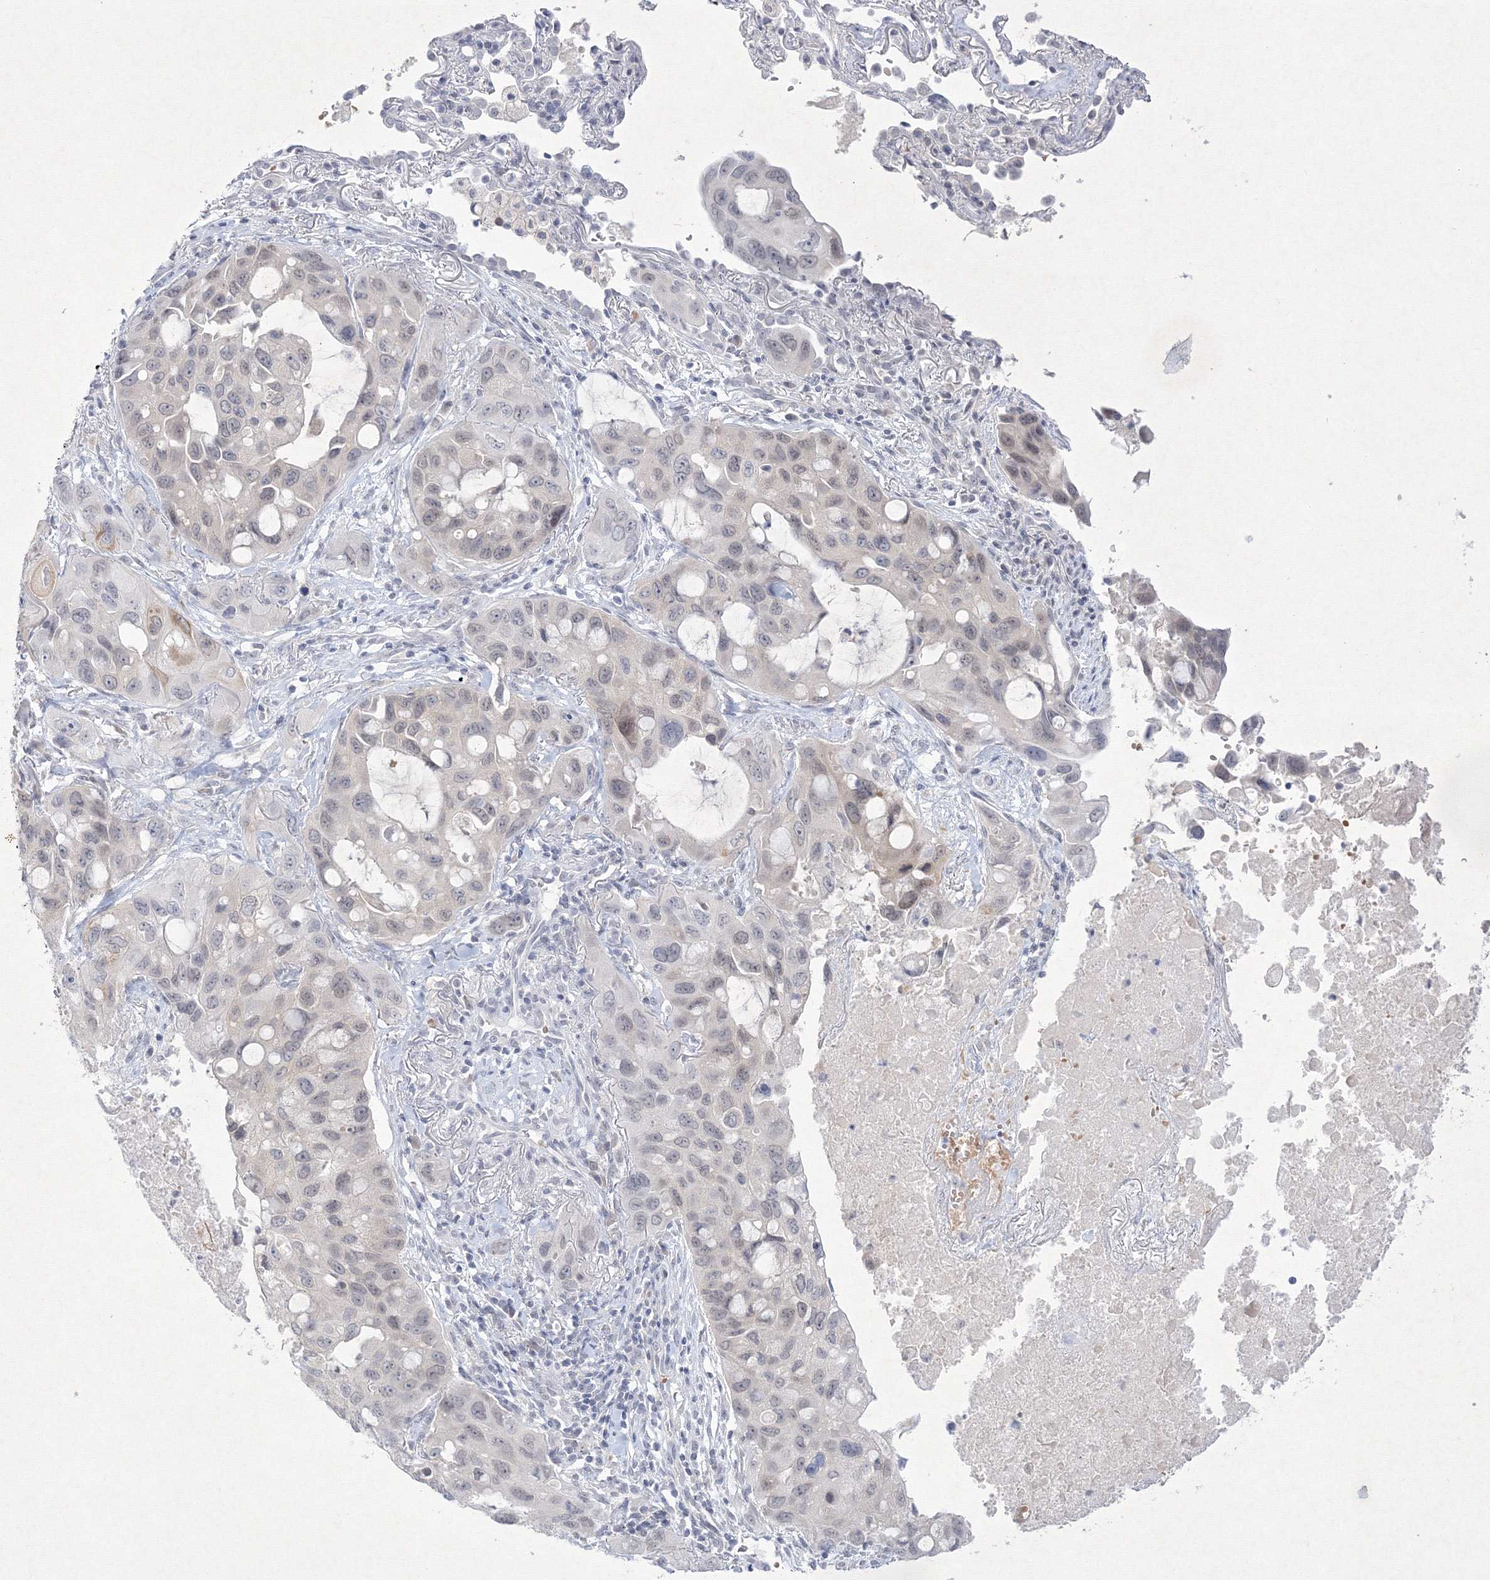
{"staining": {"intensity": "weak", "quantity": "<25%", "location": "nuclear"}, "tissue": "lung cancer", "cell_type": "Tumor cells", "image_type": "cancer", "snomed": [{"axis": "morphology", "description": "Squamous cell carcinoma, NOS"}, {"axis": "topography", "description": "Lung"}], "caption": "DAB immunohistochemical staining of squamous cell carcinoma (lung) shows no significant positivity in tumor cells.", "gene": "NXPE3", "patient": {"sex": "female", "age": 73}}